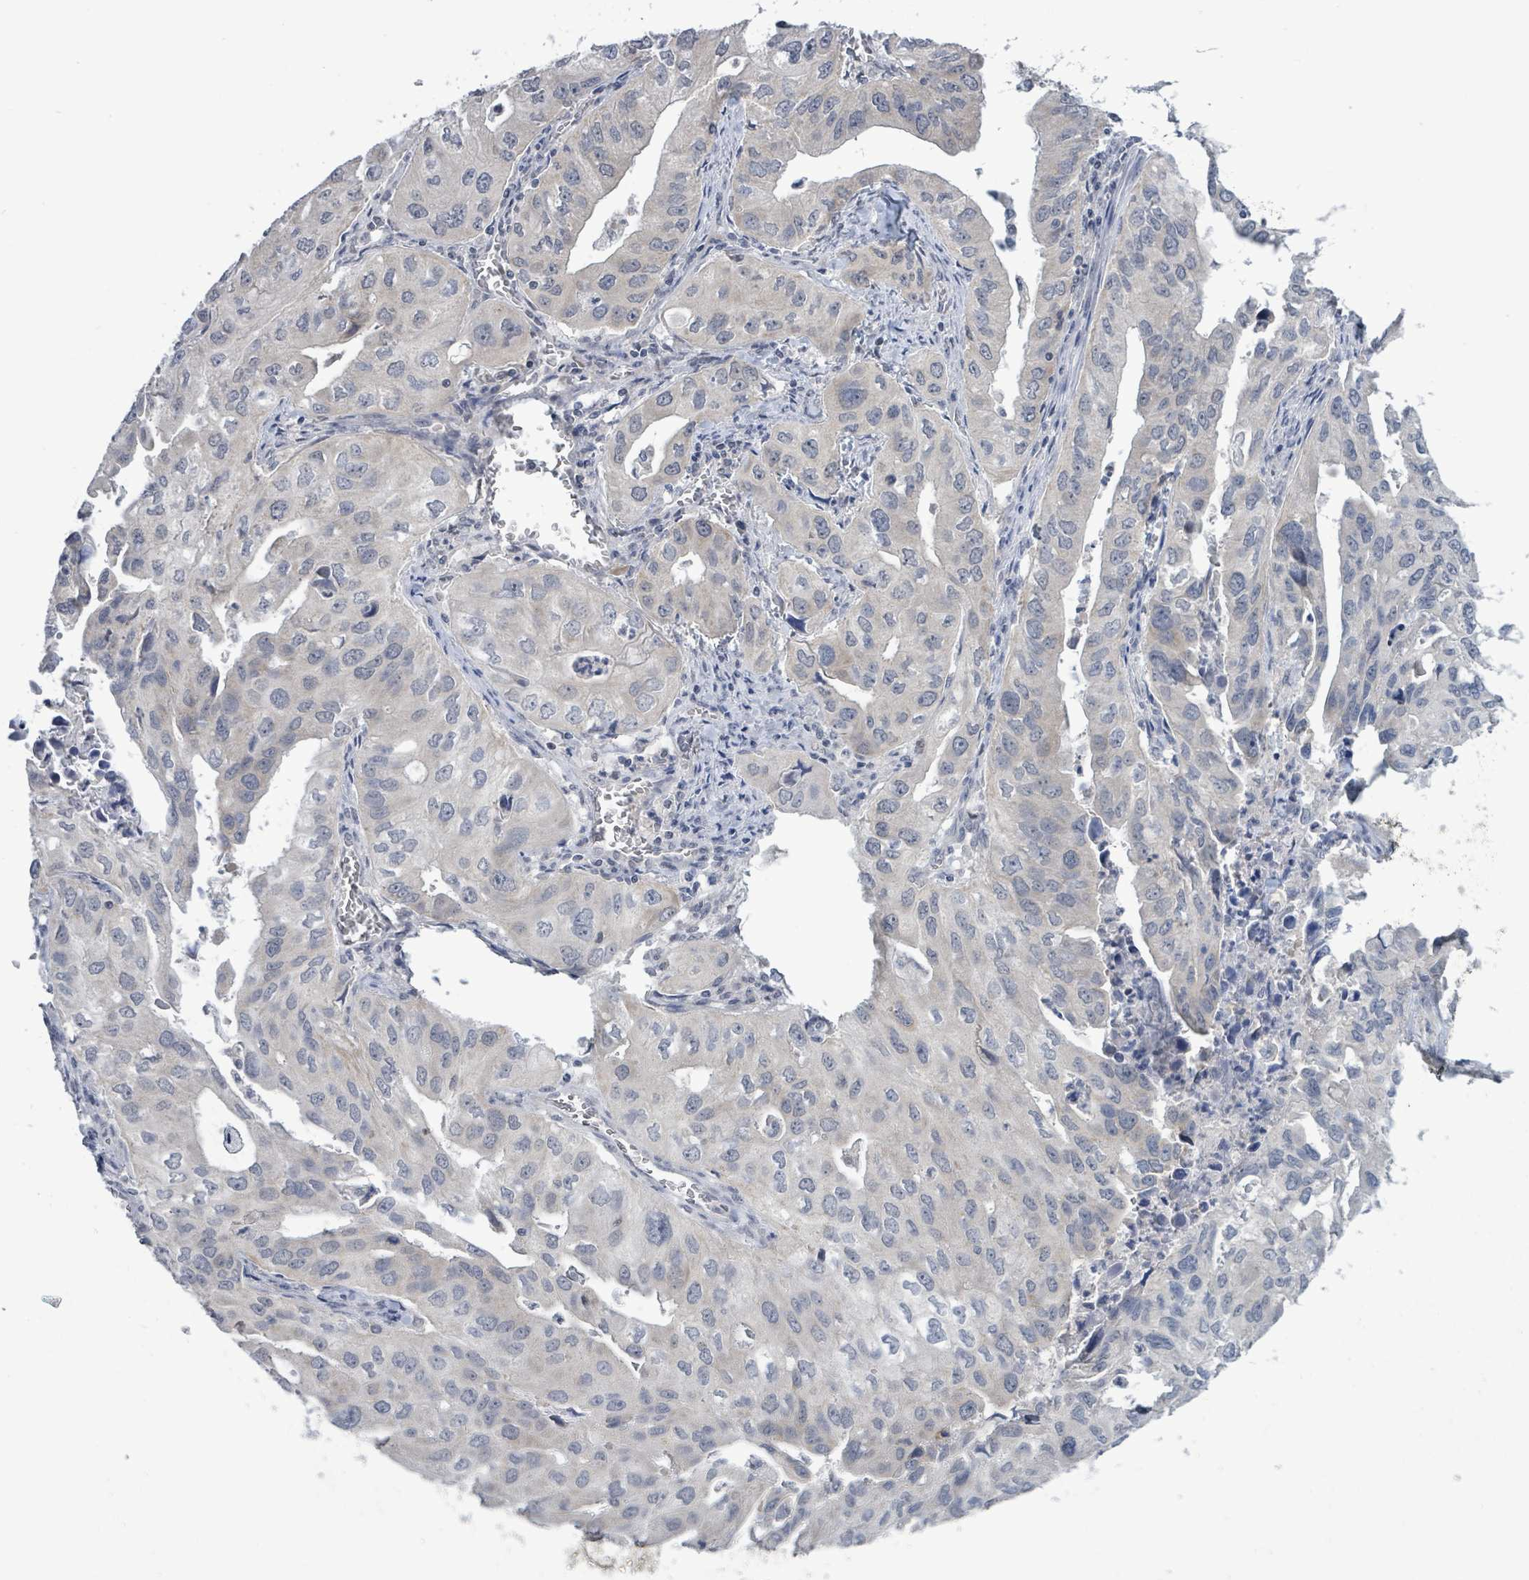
{"staining": {"intensity": "negative", "quantity": "none", "location": "none"}, "tissue": "lung cancer", "cell_type": "Tumor cells", "image_type": "cancer", "snomed": [{"axis": "morphology", "description": "Adenocarcinoma, NOS"}, {"axis": "topography", "description": "Lung"}], "caption": "This photomicrograph is of lung cancer stained with IHC to label a protein in brown with the nuclei are counter-stained blue. There is no positivity in tumor cells.", "gene": "COQ10B", "patient": {"sex": "male", "age": 48}}